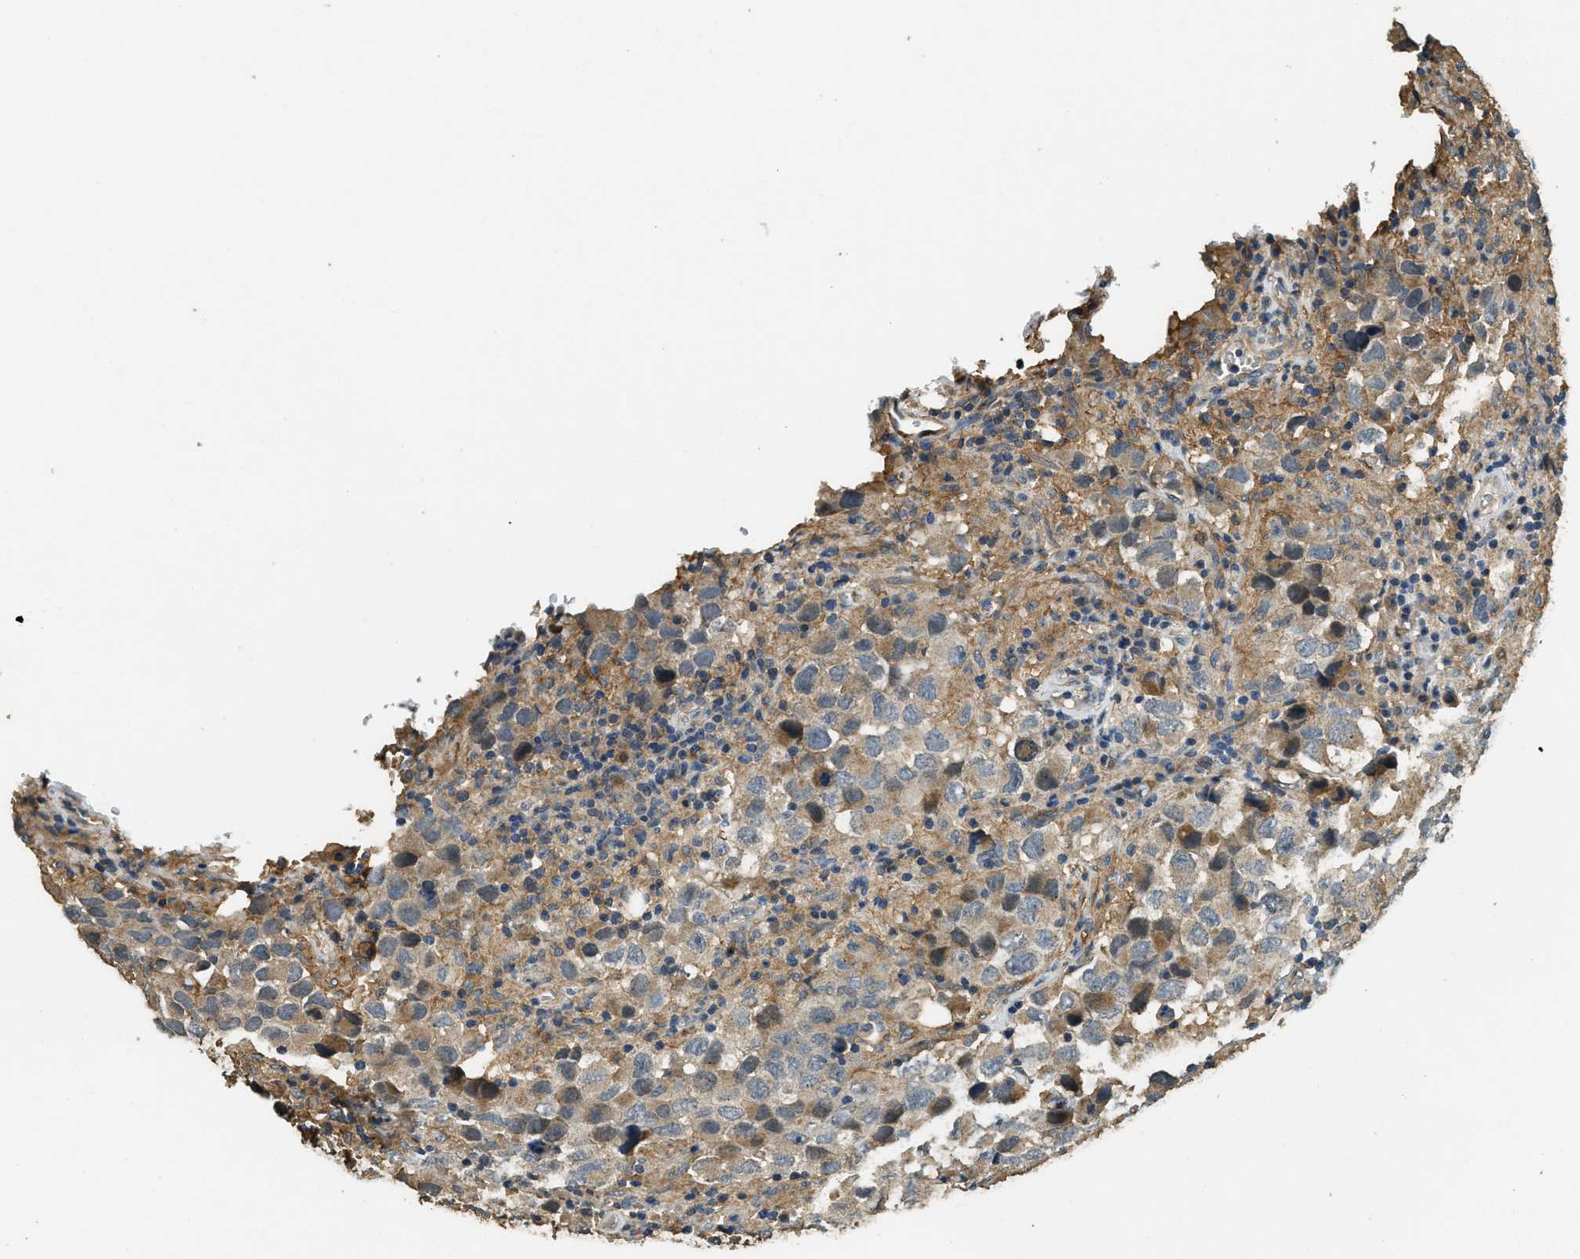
{"staining": {"intensity": "moderate", "quantity": ">75%", "location": "cytoplasmic/membranous"}, "tissue": "testis cancer", "cell_type": "Tumor cells", "image_type": "cancer", "snomed": [{"axis": "morphology", "description": "Carcinoma, Embryonal, NOS"}, {"axis": "topography", "description": "Testis"}], "caption": "Tumor cells exhibit medium levels of moderate cytoplasmic/membranous staining in approximately >75% of cells in testis cancer (embryonal carcinoma).", "gene": "CD276", "patient": {"sex": "male", "age": 21}}